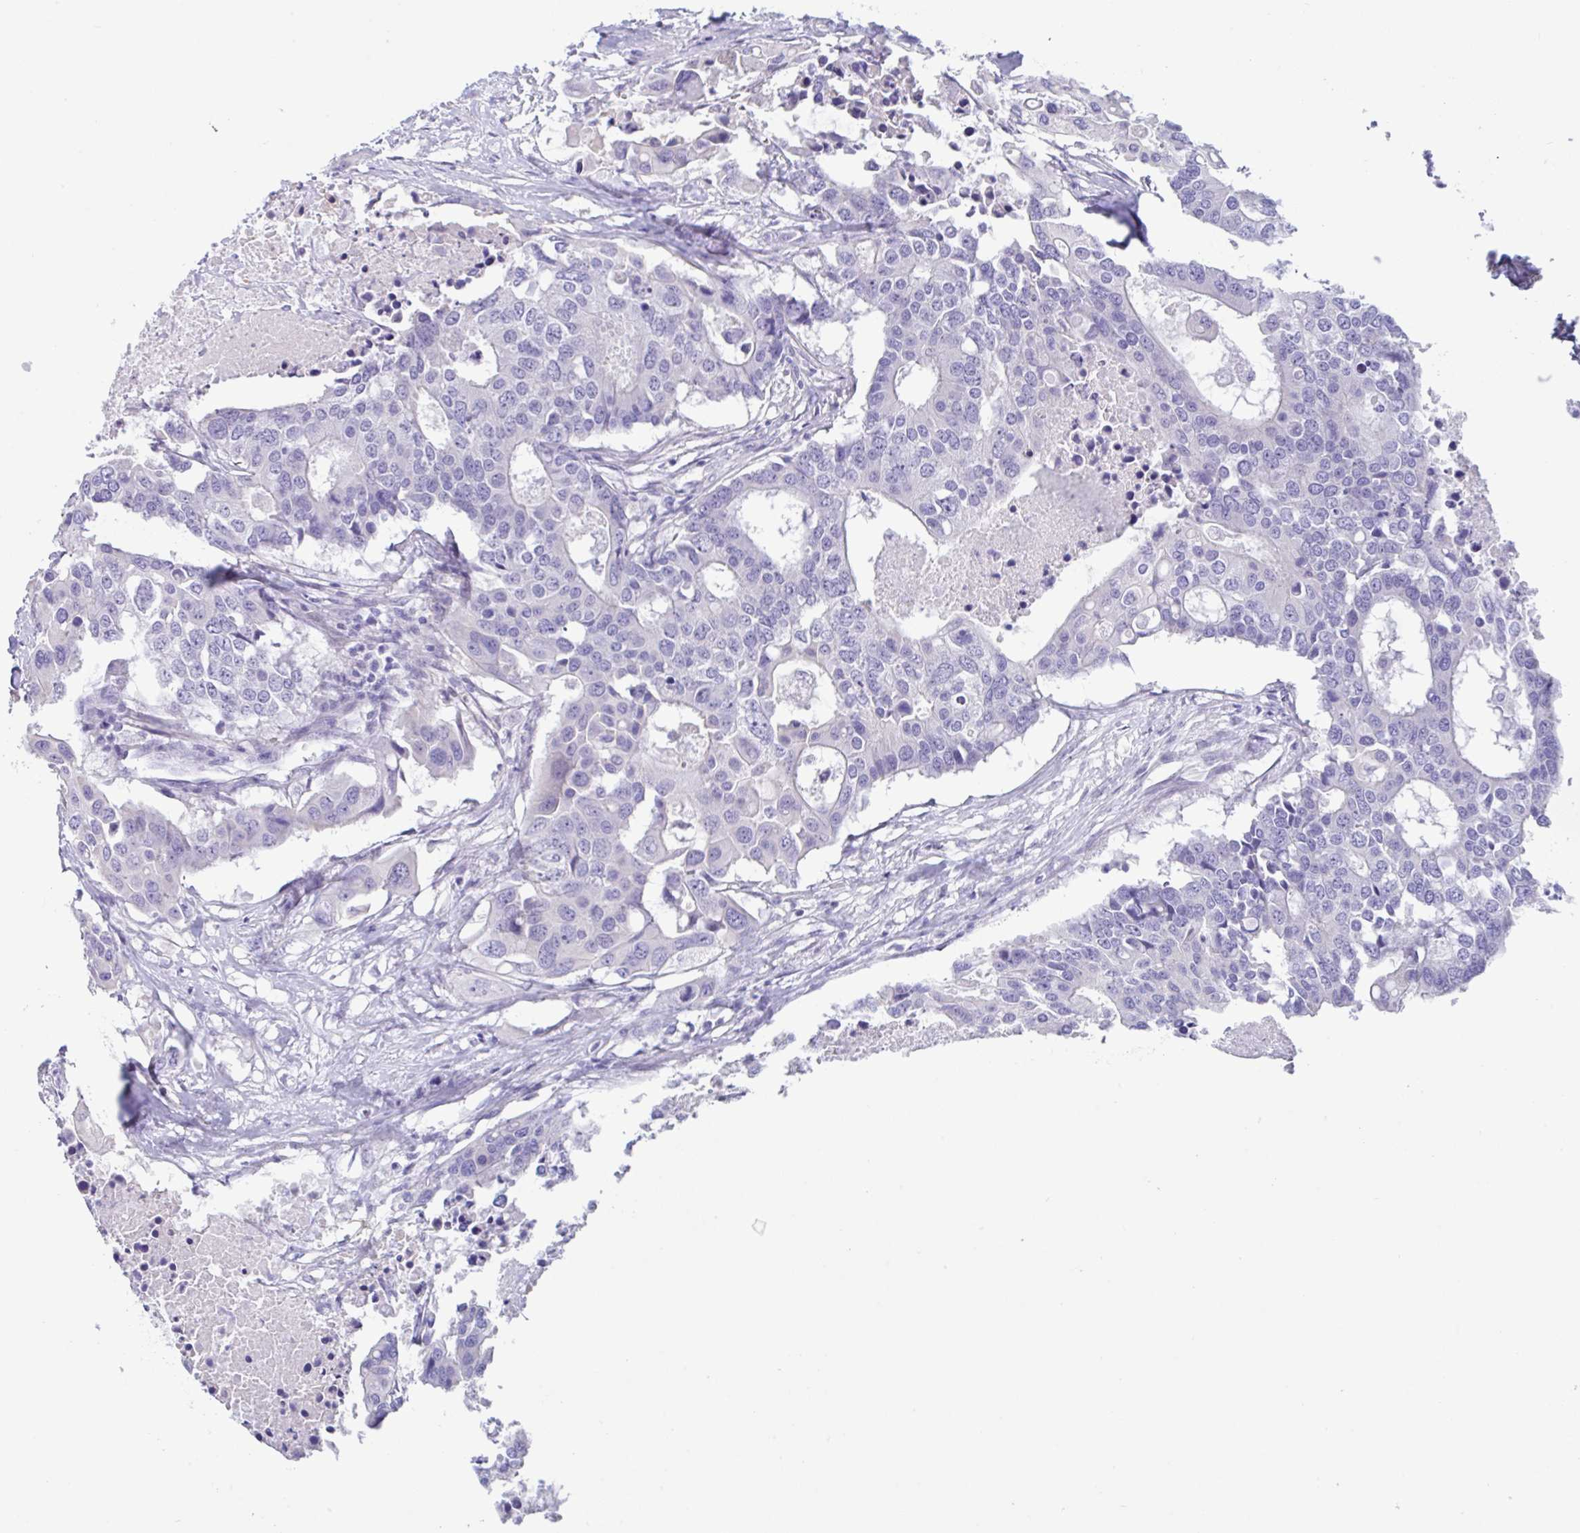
{"staining": {"intensity": "negative", "quantity": "none", "location": "none"}, "tissue": "colorectal cancer", "cell_type": "Tumor cells", "image_type": "cancer", "snomed": [{"axis": "morphology", "description": "Adenocarcinoma, NOS"}, {"axis": "topography", "description": "Colon"}], "caption": "Colorectal cancer (adenocarcinoma) stained for a protein using IHC displays no positivity tumor cells.", "gene": "MED11", "patient": {"sex": "male", "age": 77}}